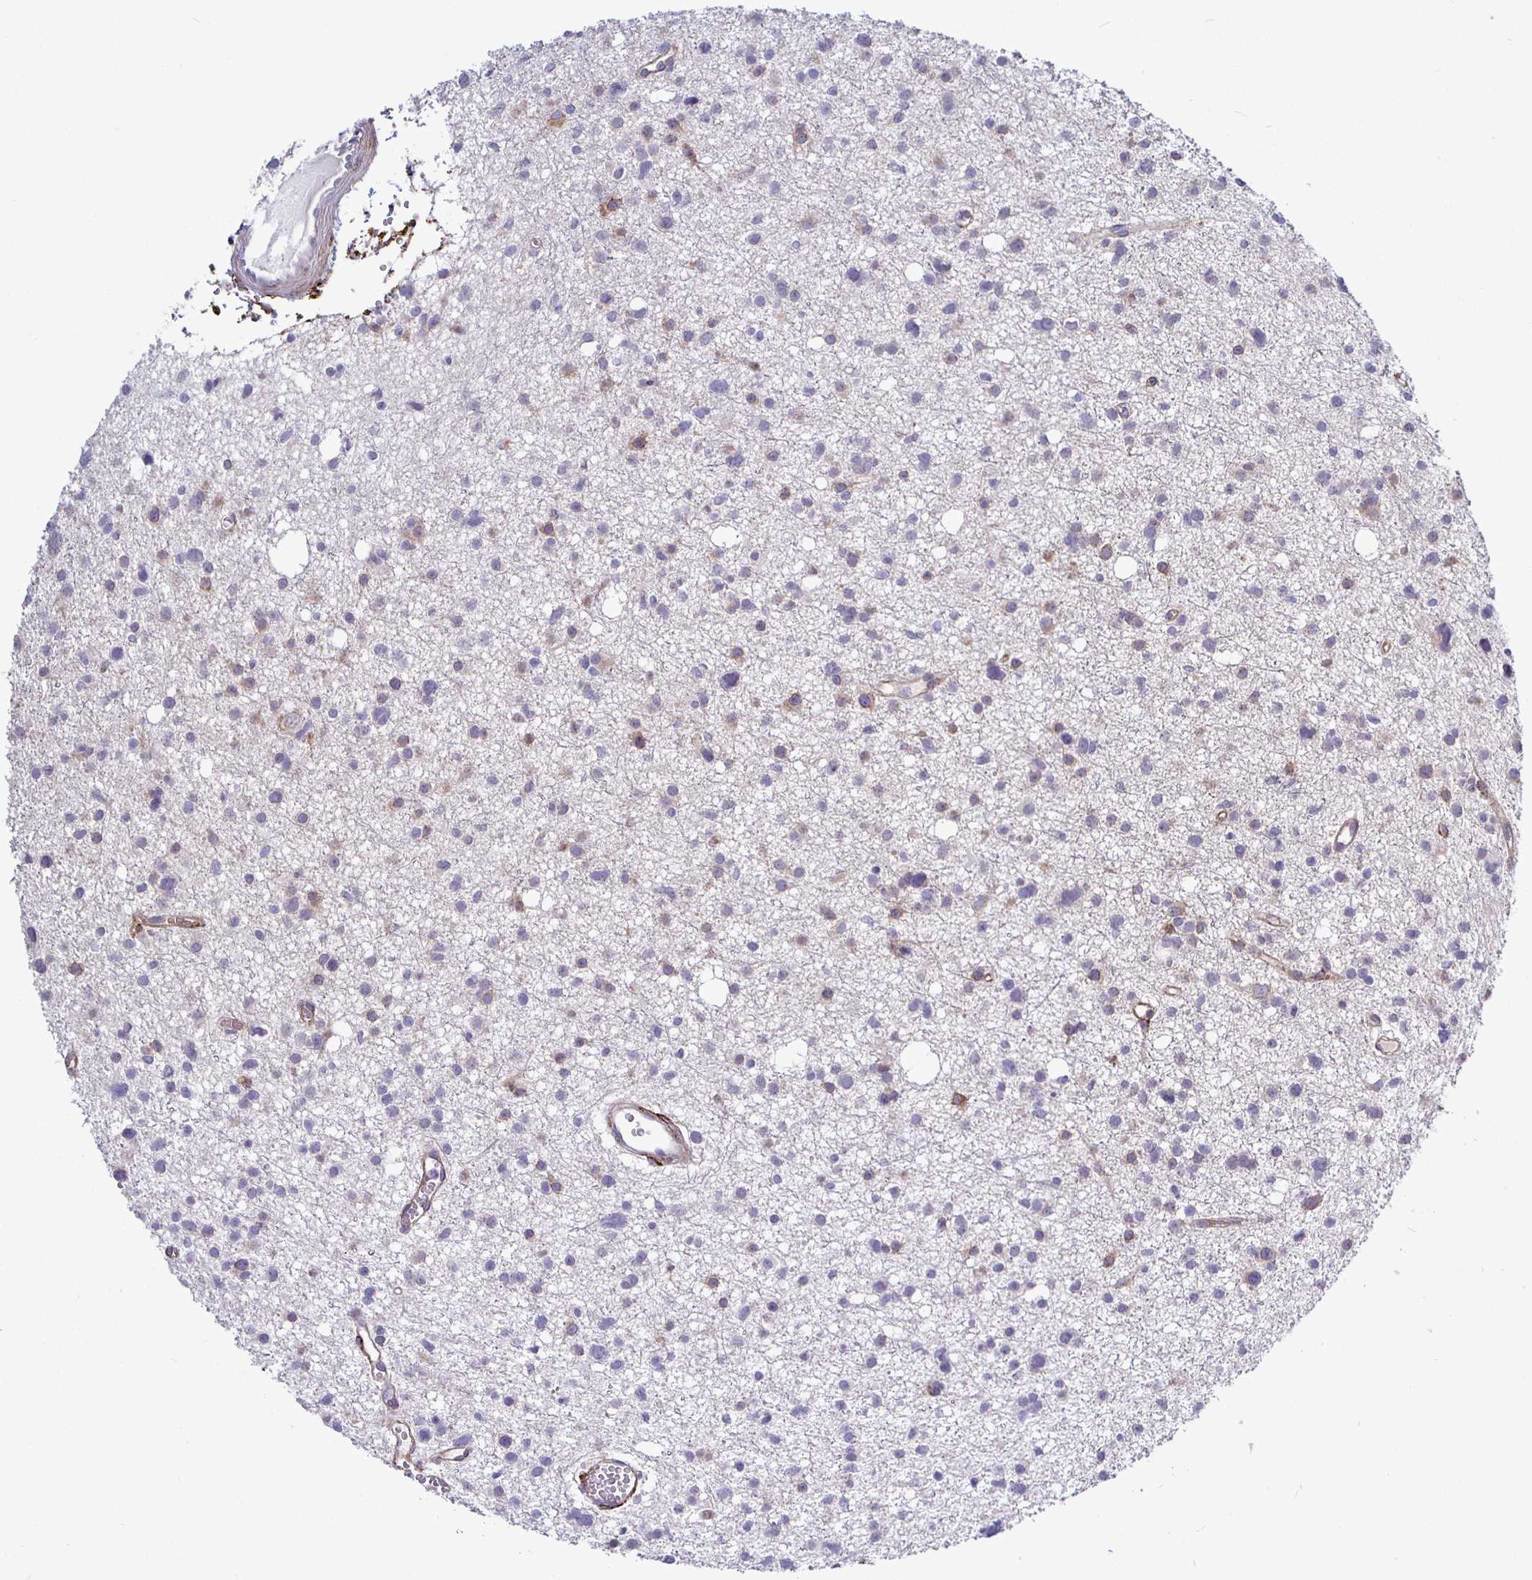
{"staining": {"intensity": "negative", "quantity": "none", "location": "none"}, "tissue": "glioma", "cell_type": "Tumor cells", "image_type": "cancer", "snomed": [{"axis": "morphology", "description": "Glioma, malignant, High grade"}, {"axis": "topography", "description": "Brain"}], "caption": "There is no significant expression in tumor cells of malignant glioma (high-grade).", "gene": "P4HA2", "patient": {"sex": "male", "age": 23}}